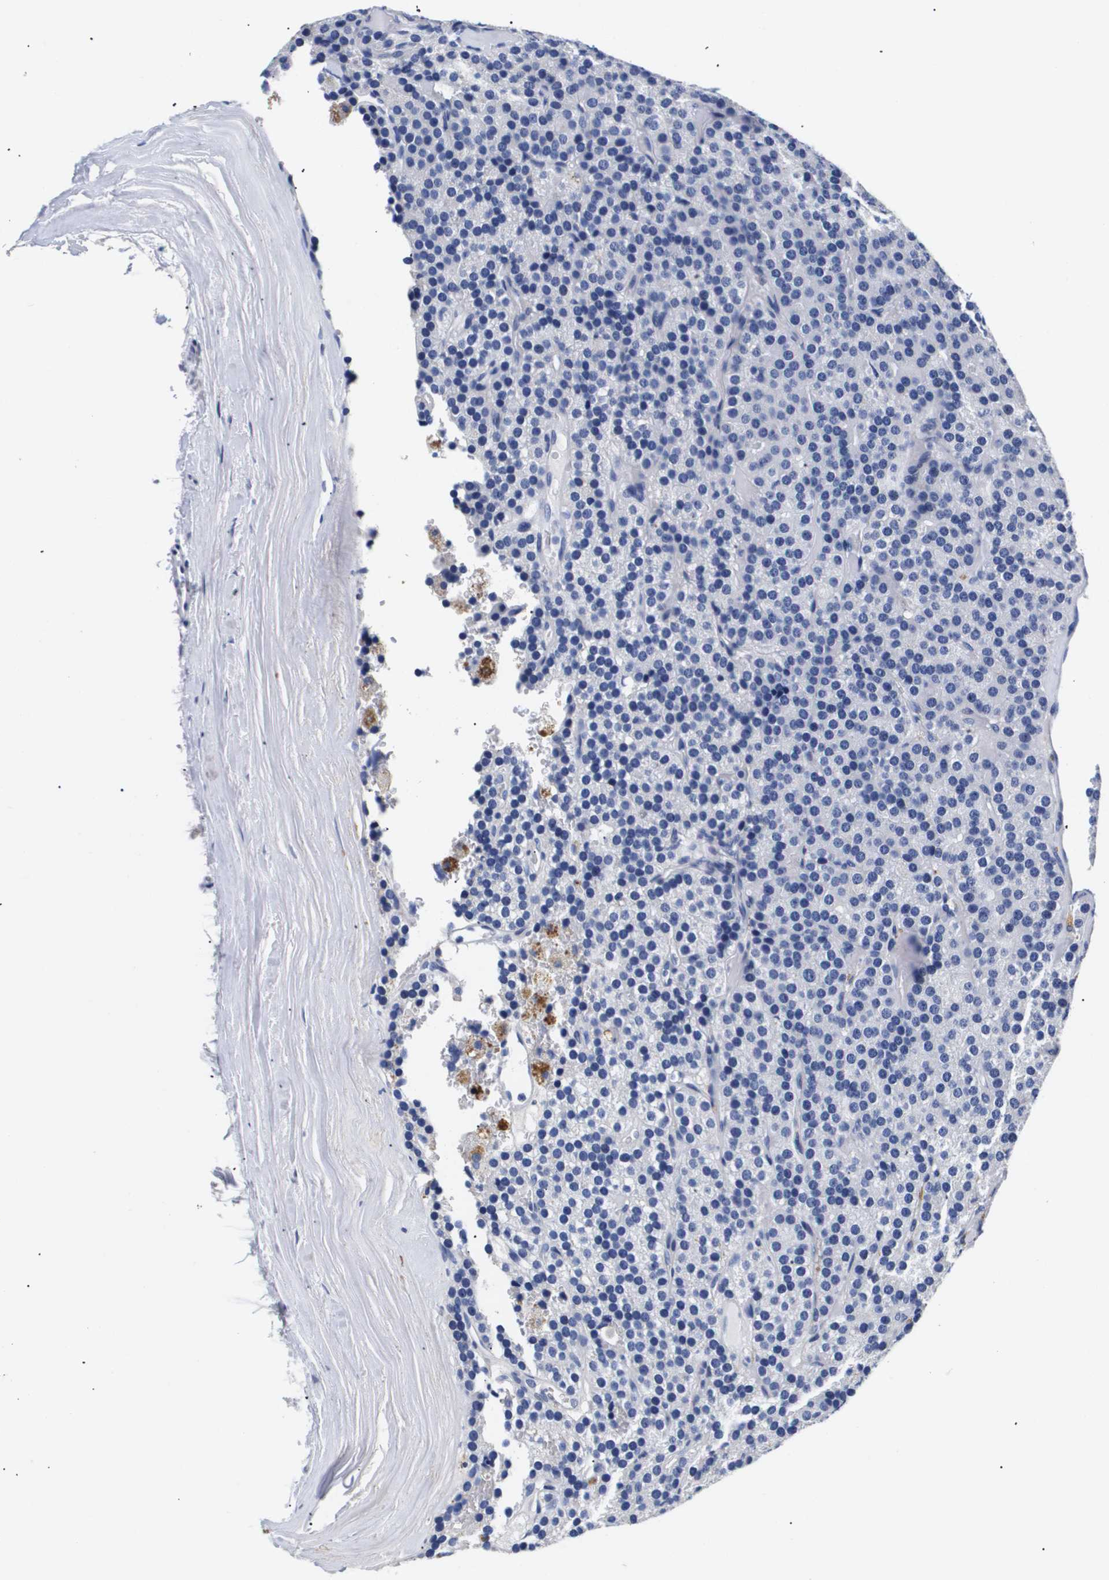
{"staining": {"intensity": "negative", "quantity": "none", "location": "none"}, "tissue": "parathyroid gland", "cell_type": "Glandular cells", "image_type": "normal", "snomed": [{"axis": "morphology", "description": "Normal tissue, NOS"}, {"axis": "morphology", "description": "Adenoma, NOS"}, {"axis": "topography", "description": "Parathyroid gland"}], "caption": "A photomicrograph of parathyroid gland stained for a protein demonstrates no brown staining in glandular cells.", "gene": "ATP6V0A4", "patient": {"sex": "female", "age": 86}}